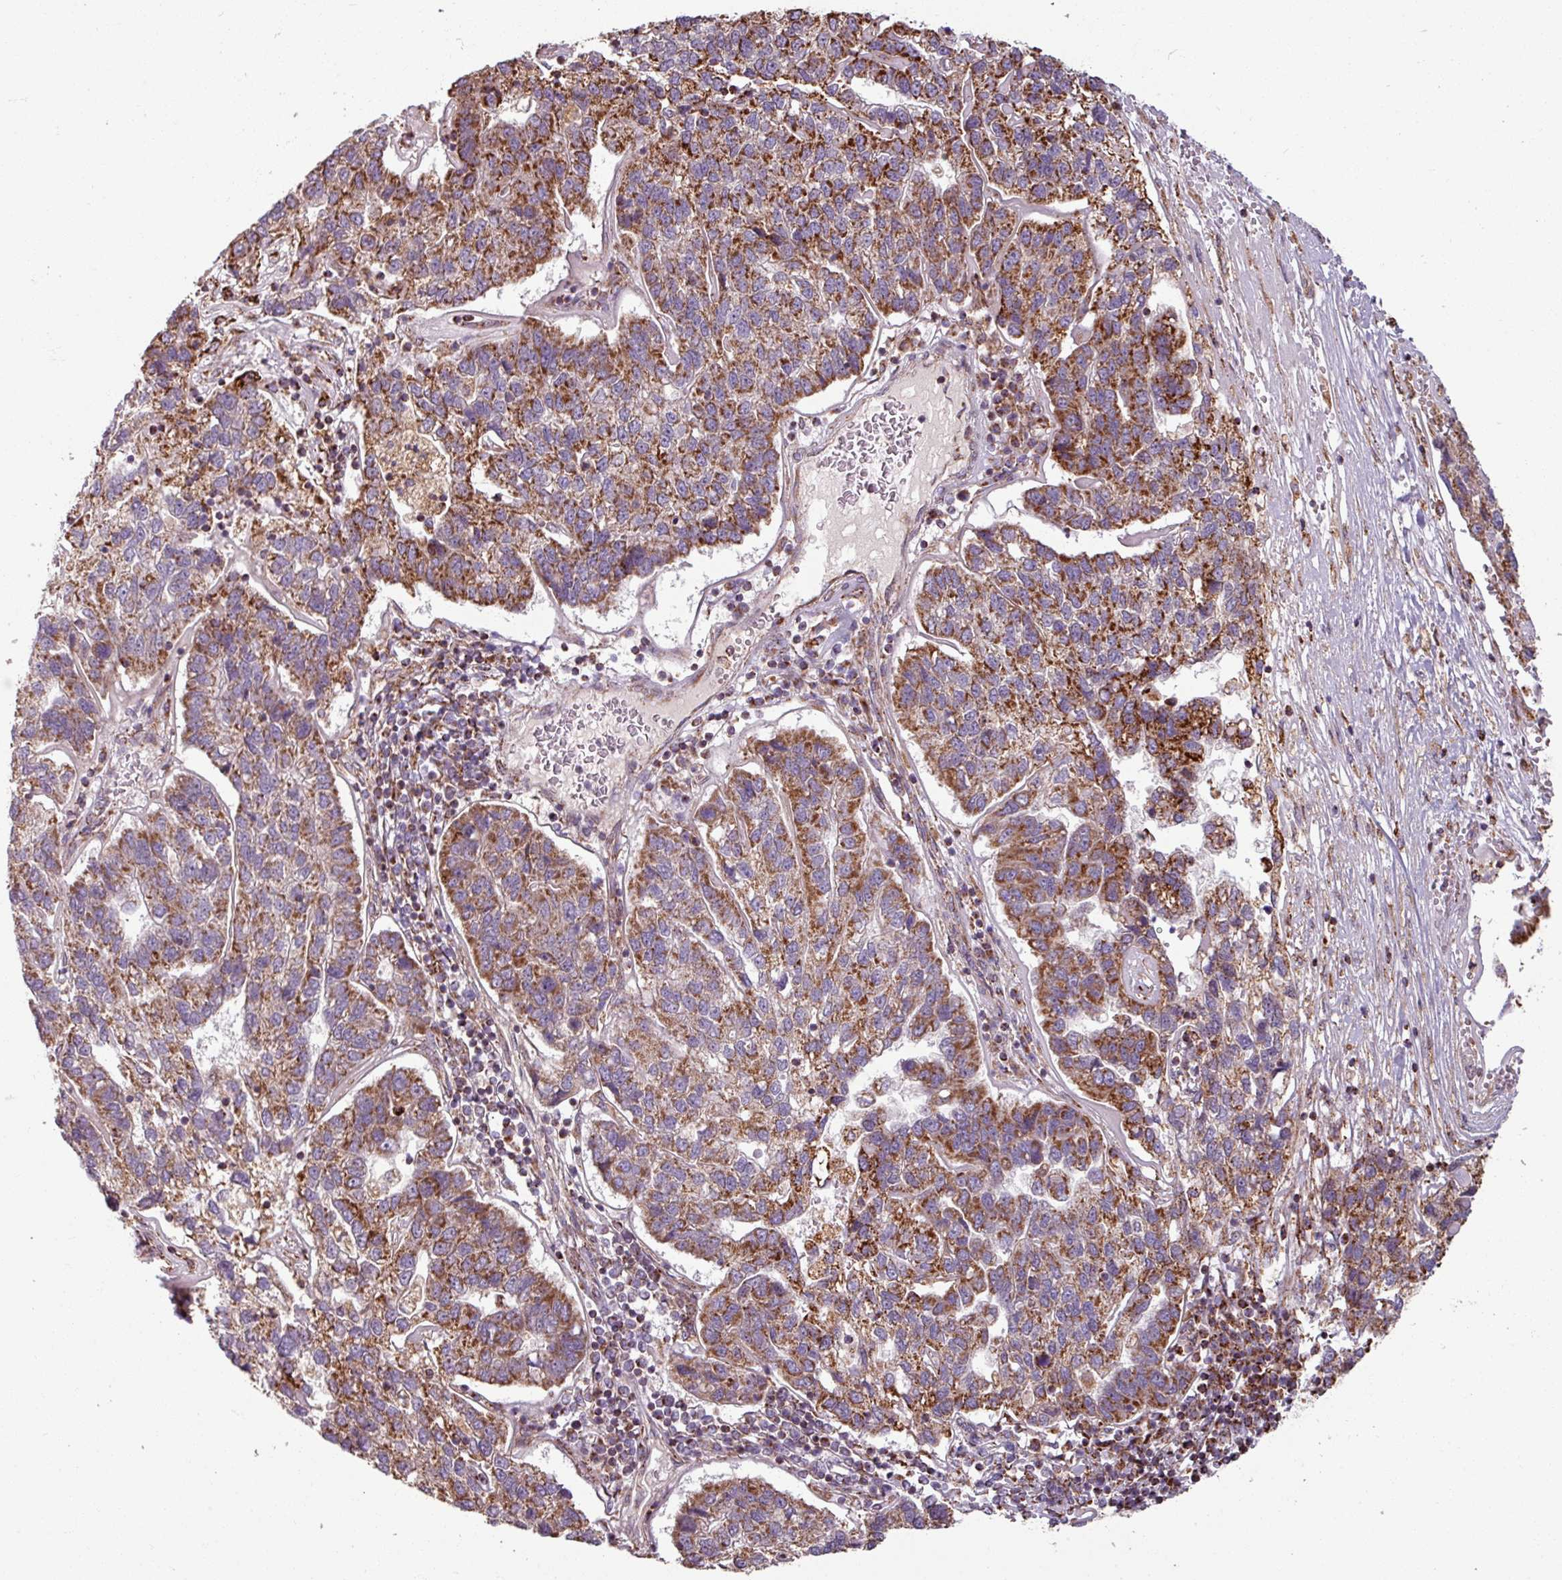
{"staining": {"intensity": "strong", "quantity": ">75%", "location": "cytoplasmic/membranous"}, "tissue": "pancreatic cancer", "cell_type": "Tumor cells", "image_type": "cancer", "snomed": [{"axis": "morphology", "description": "Adenocarcinoma, NOS"}, {"axis": "topography", "description": "Pancreas"}], "caption": "A high-resolution photomicrograph shows immunohistochemistry (IHC) staining of adenocarcinoma (pancreatic), which reveals strong cytoplasmic/membranous positivity in about >75% of tumor cells.", "gene": "MAGT1", "patient": {"sex": "female", "age": 61}}